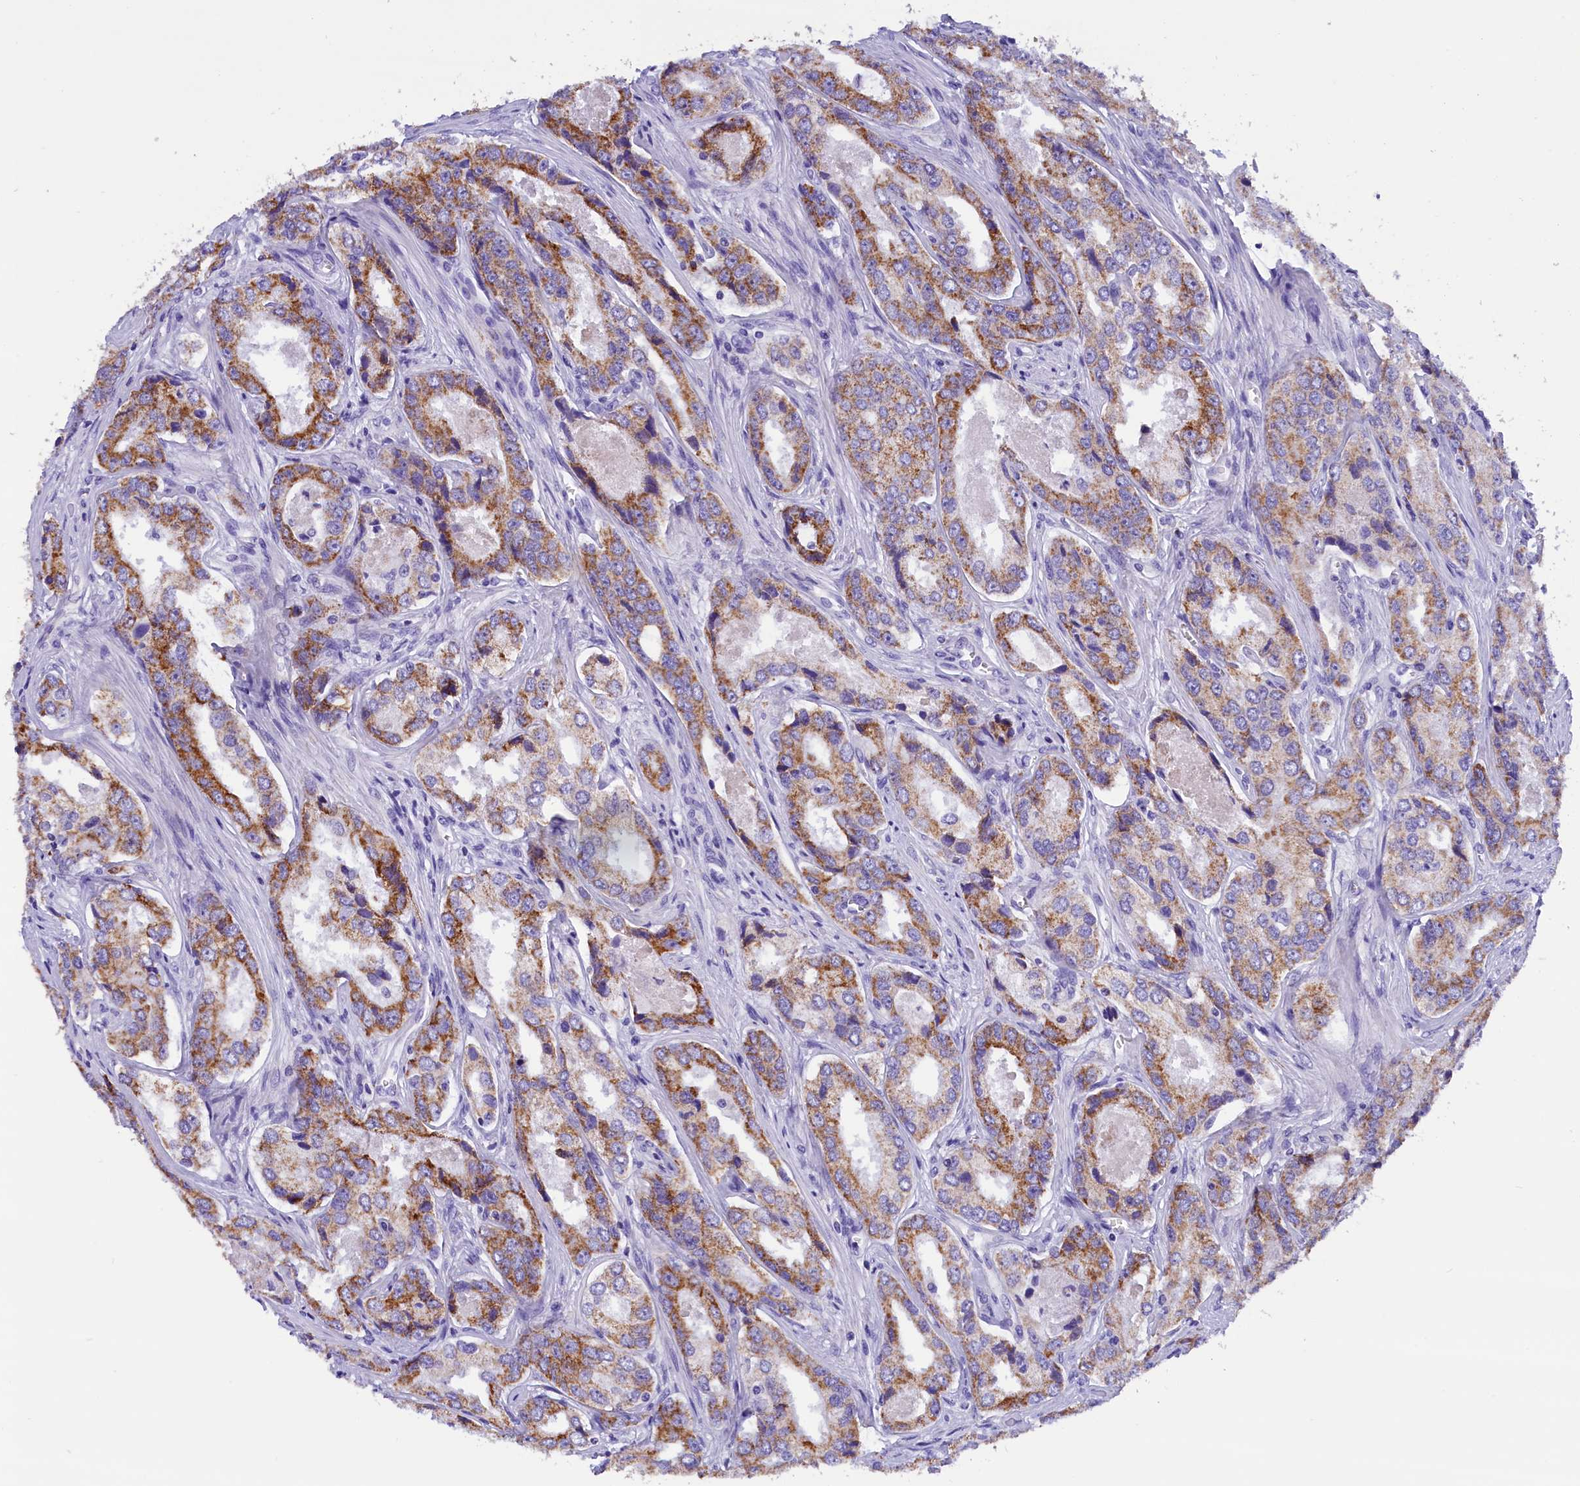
{"staining": {"intensity": "moderate", "quantity": ">75%", "location": "cytoplasmic/membranous"}, "tissue": "prostate cancer", "cell_type": "Tumor cells", "image_type": "cancer", "snomed": [{"axis": "morphology", "description": "Adenocarcinoma, Low grade"}, {"axis": "topography", "description": "Prostate"}], "caption": "A histopathology image of prostate low-grade adenocarcinoma stained for a protein demonstrates moderate cytoplasmic/membranous brown staining in tumor cells.", "gene": "ABAT", "patient": {"sex": "male", "age": 68}}